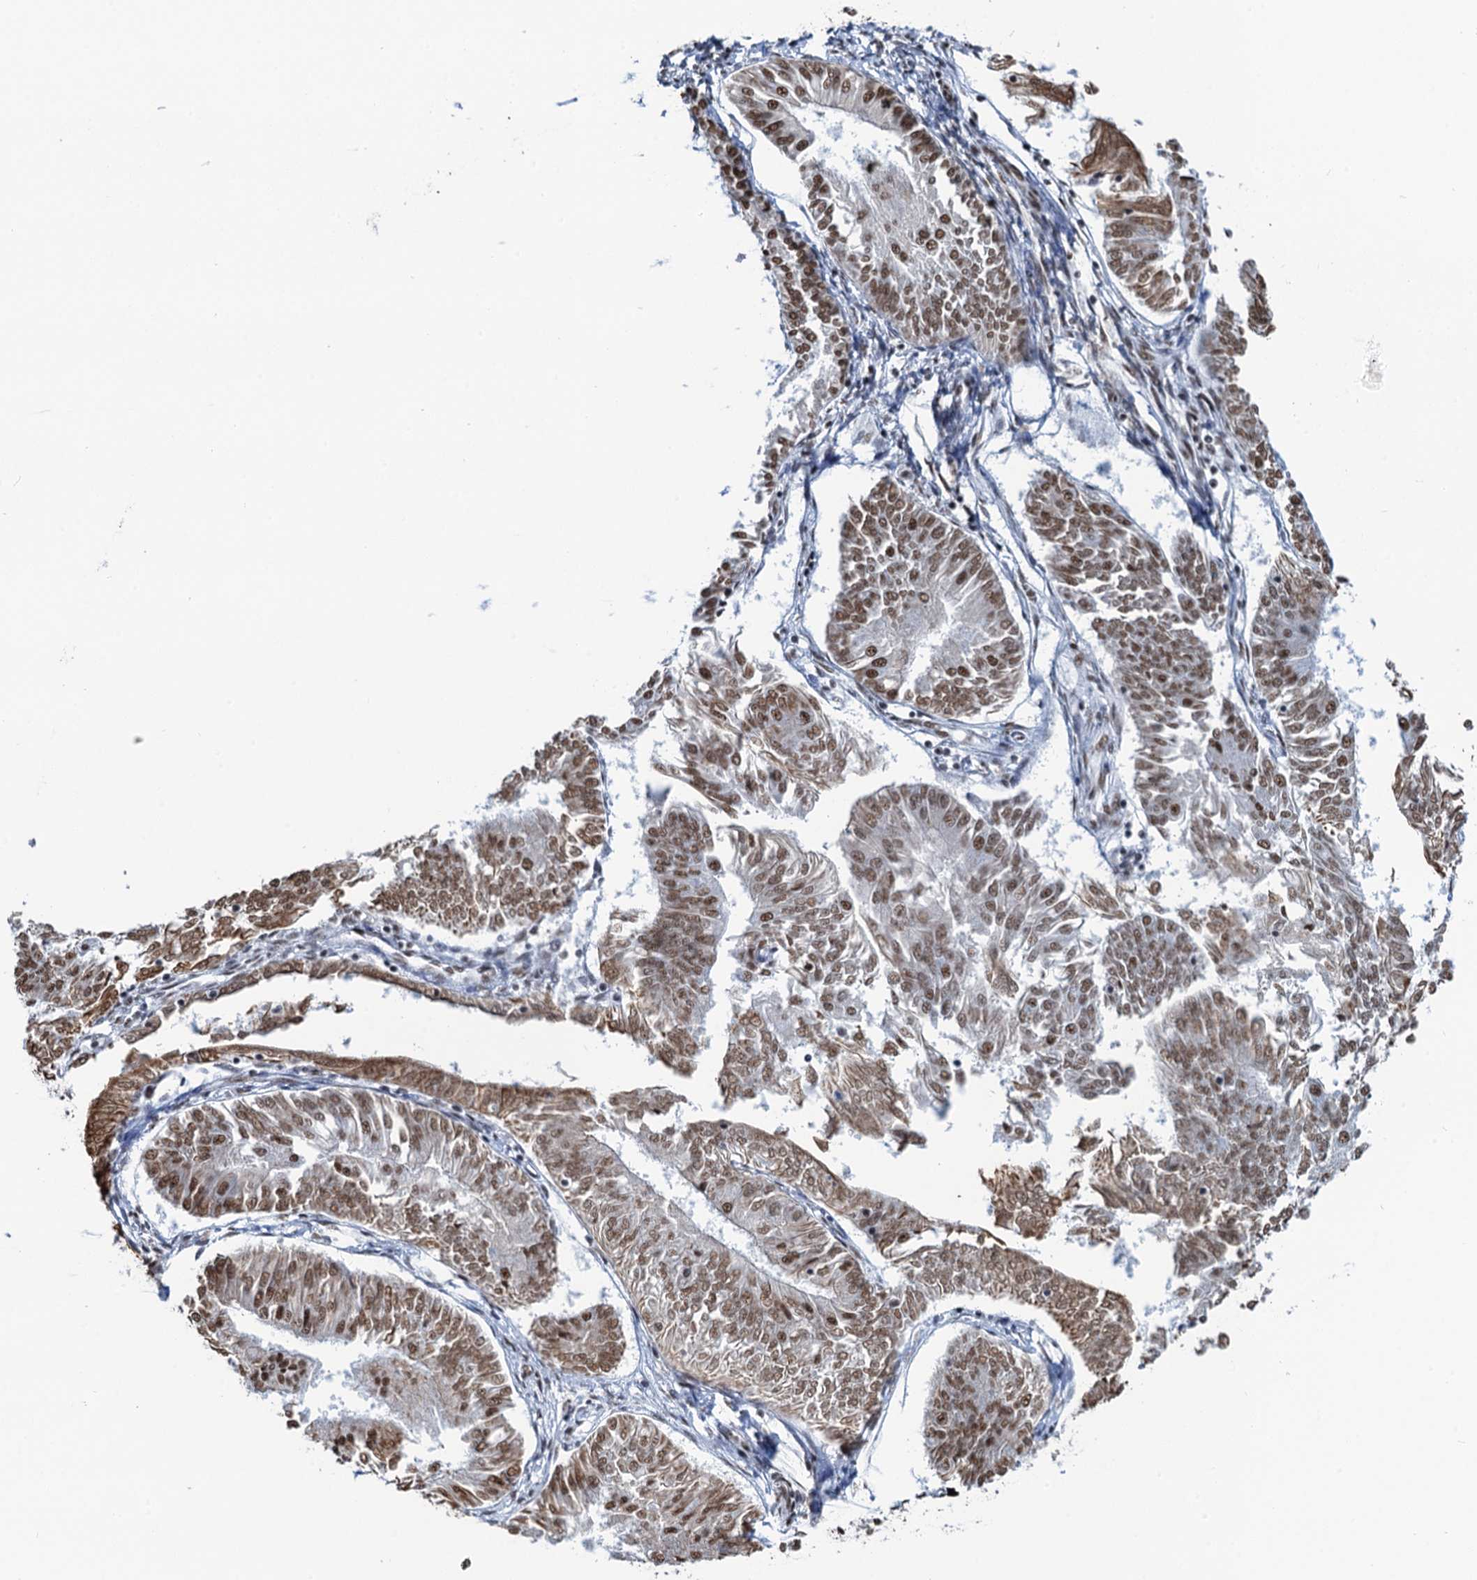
{"staining": {"intensity": "moderate", "quantity": ">75%", "location": "nuclear"}, "tissue": "endometrial cancer", "cell_type": "Tumor cells", "image_type": "cancer", "snomed": [{"axis": "morphology", "description": "Adenocarcinoma, NOS"}, {"axis": "topography", "description": "Endometrium"}], "caption": "Immunohistochemical staining of human endometrial cancer (adenocarcinoma) reveals medium levels of moderate nuclear protein staining in about >75% of tumor cells.", "gene": "ZNF609", "patient": {"sex": "female", "age": 58}}